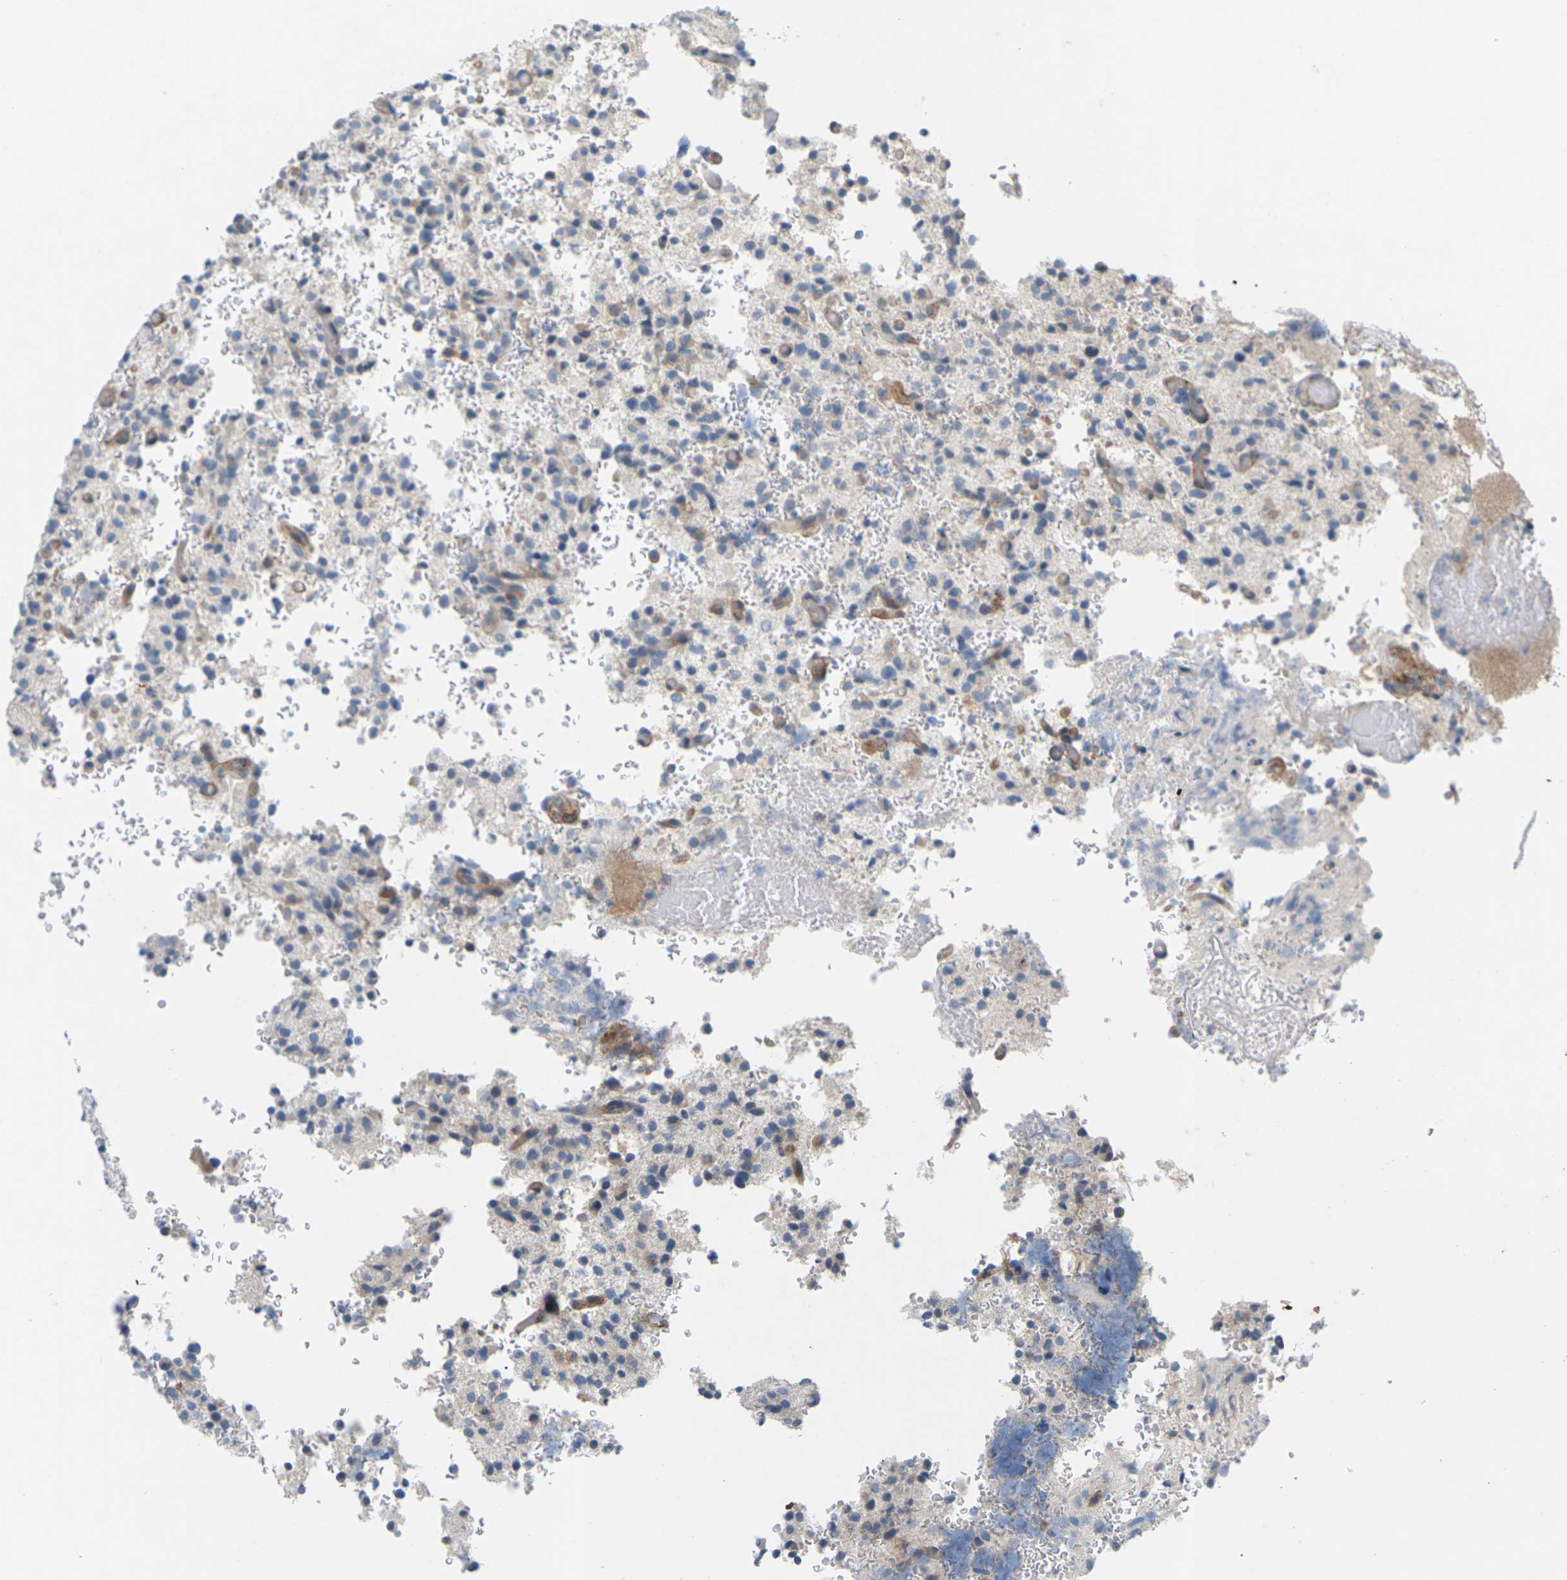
{"staining": {"intensity": "weak", "quantity": "<25%", "location": "cytoplasmic/membranous"}, "tissue": "glioma", "cell_type": "Tumor cells", "image_type": "cancer", "snomed": [{"axis": "morphology", "description": "Glioma, malignant, High grade"}, {"axis": "topography", "description": "Brain"}], "caption": "This is an immunohistochemistry photomicrograph of high-grade glioma (malignant). There is no positivity in tumor cells.", "gene": "ITGA5", "patient": {"sex": "male", "age": 71}}